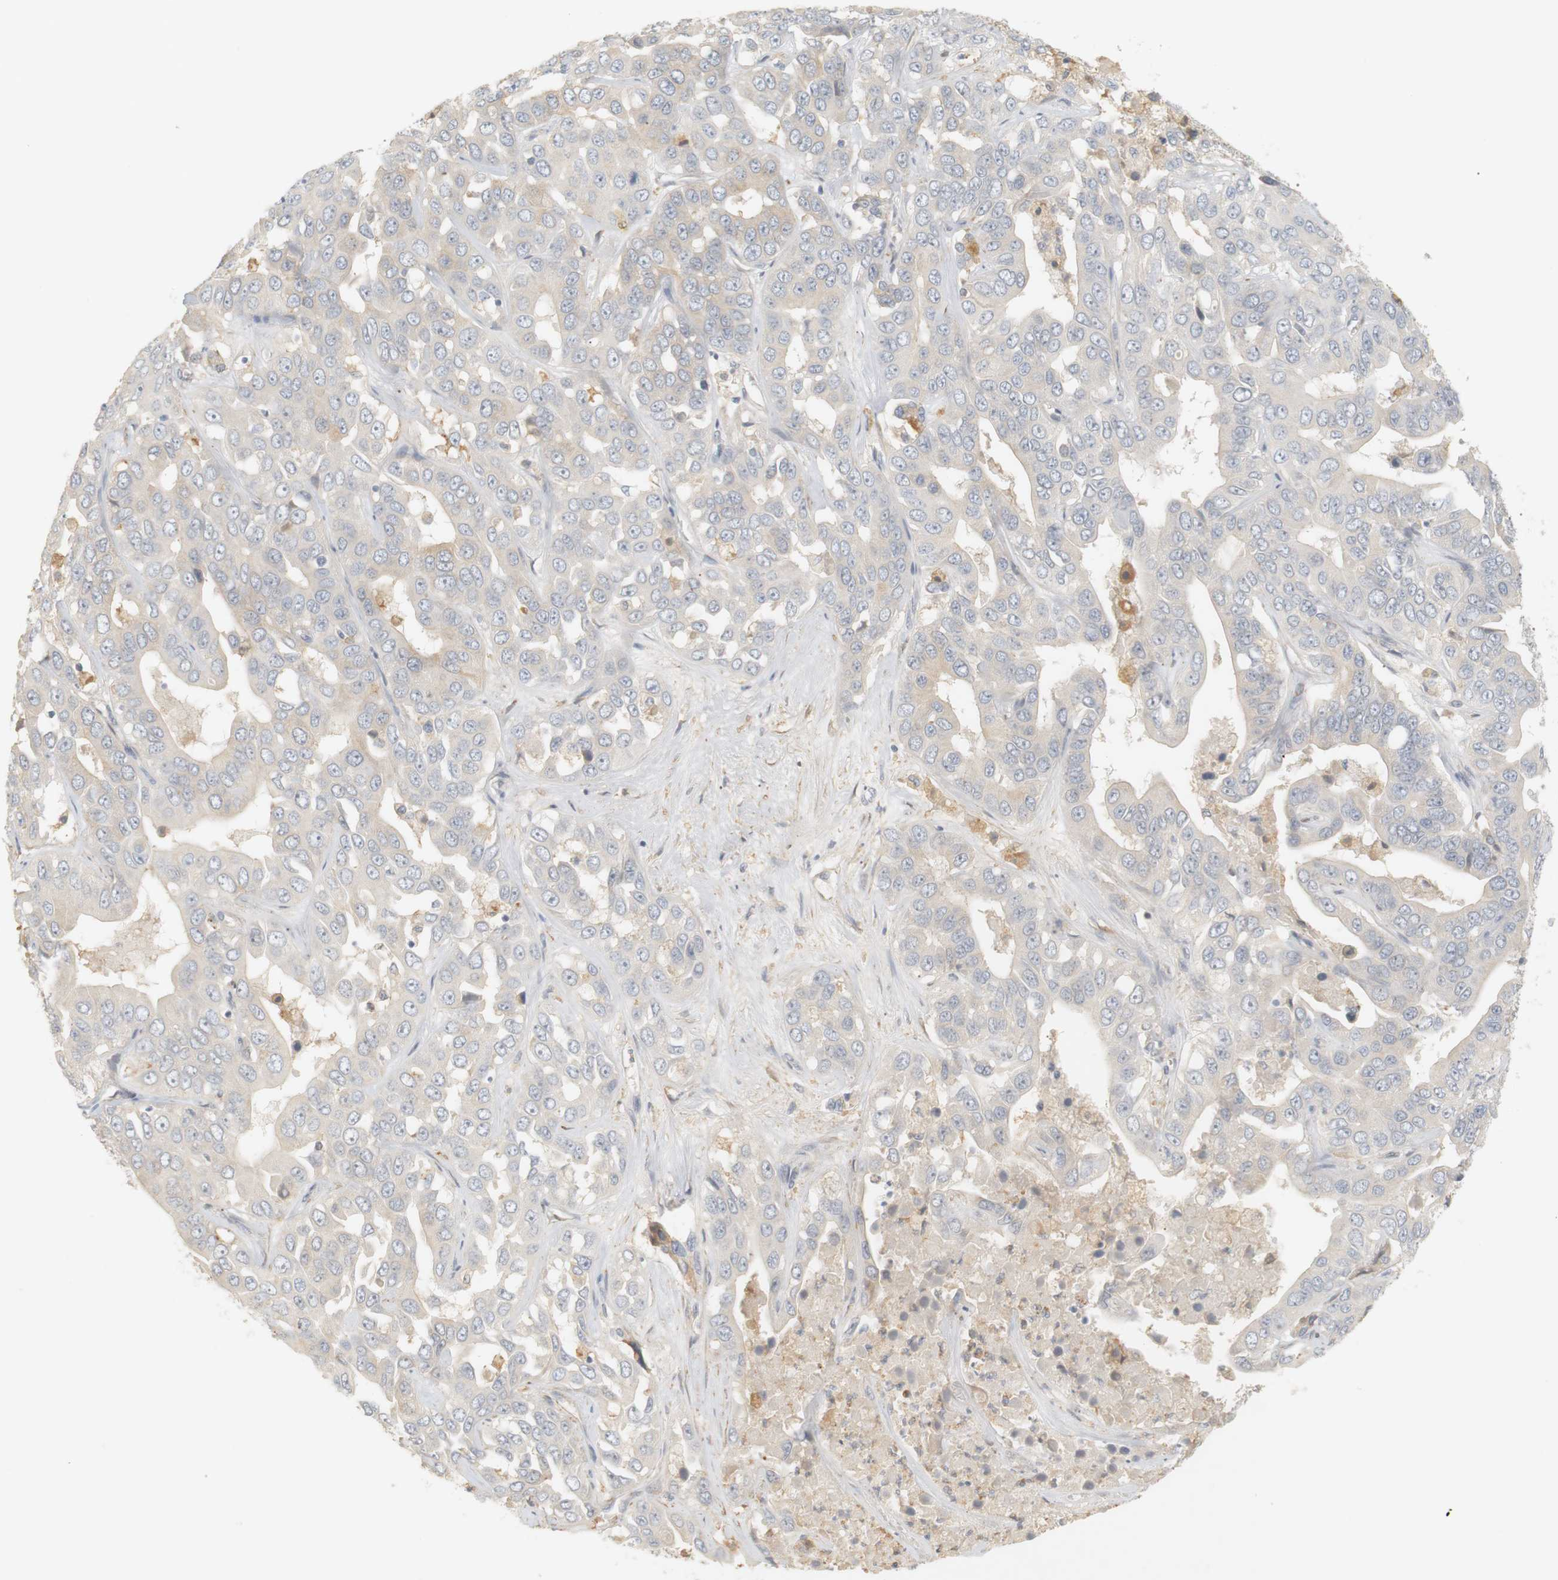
{"staining": {"intensity": "weak", "quantity": "<25%", "location": "cytoplasmic/membranous"}, "tissue": "liver cancer", "cell_type": "Tumor cells", "image_type": "cancer", "snomed": [{"axis": "morphology", "description": "Cholangiocarcinoma"}, {"axis": "topography", "description": "Liver"}], "caption": "Immunohistochemistry (IHC) micrograph of neoplastic tissue: liver cancer stained with DAB (3,3'-diaminobenzidine) shows no significant protein staining in tumor cells.", "gene": "RTN3", "patient": {"sex": "female", "age": 52}}